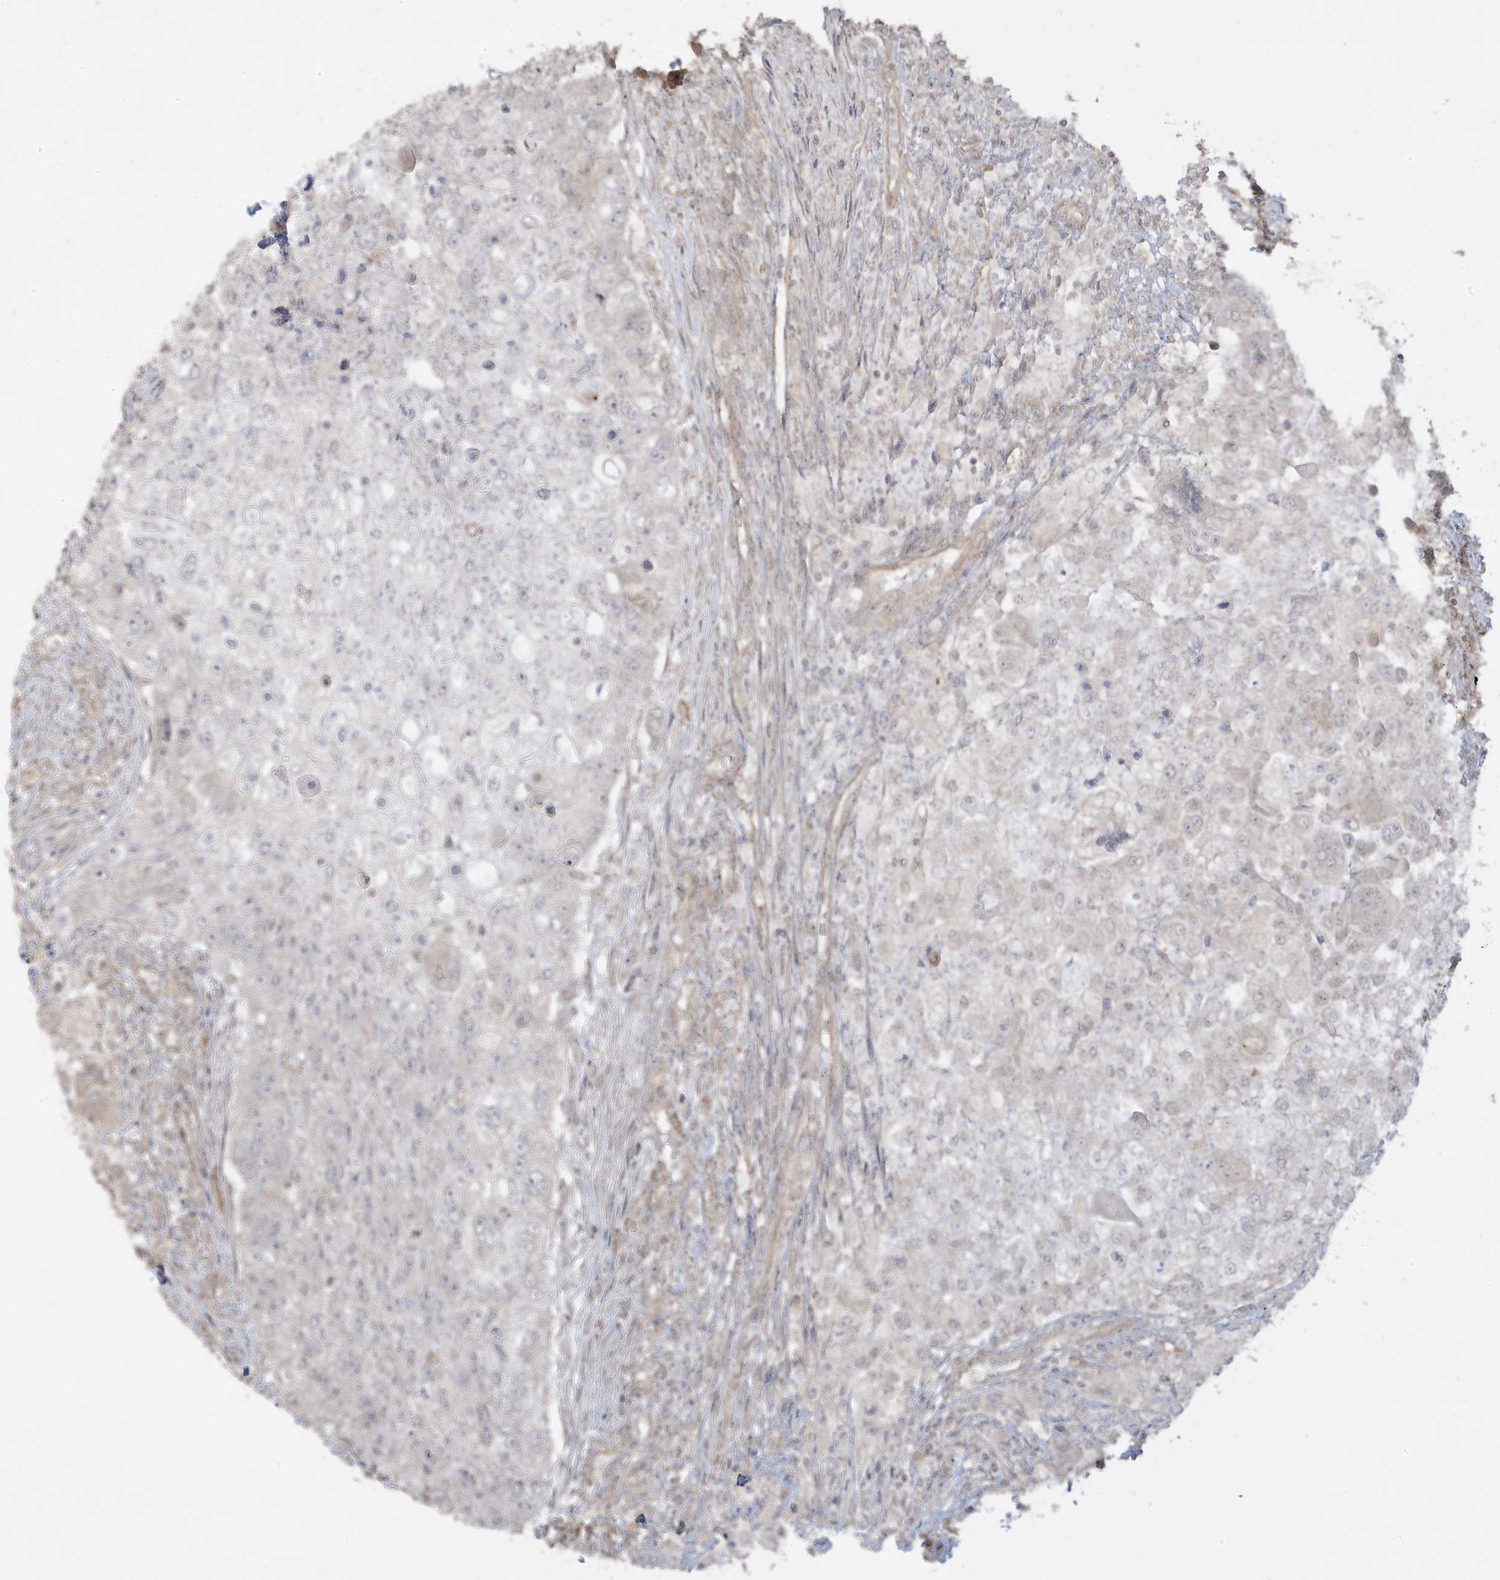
{"staining": {"intensity": "negative", "quantity": "none", "location": "none"}, "tissue": "urothelial cancer", "cell_type": "Tumor cells", "image_type": "cancer", "snomed": [{"axis": "morphology", "description": "Urothelial carcinoma, High grade"}, {"axis": "topography", "description": "Urinary bladder"}], "caption": "Tumor cells show no significant protein positivity in high-grade urothelial carcinoma. (Brightfield microscopy of DAB immunohistochemistry (IHC) at high magnification).", "gene": "DNAJC12", "patient": {"sex": "female", "age": 60}}